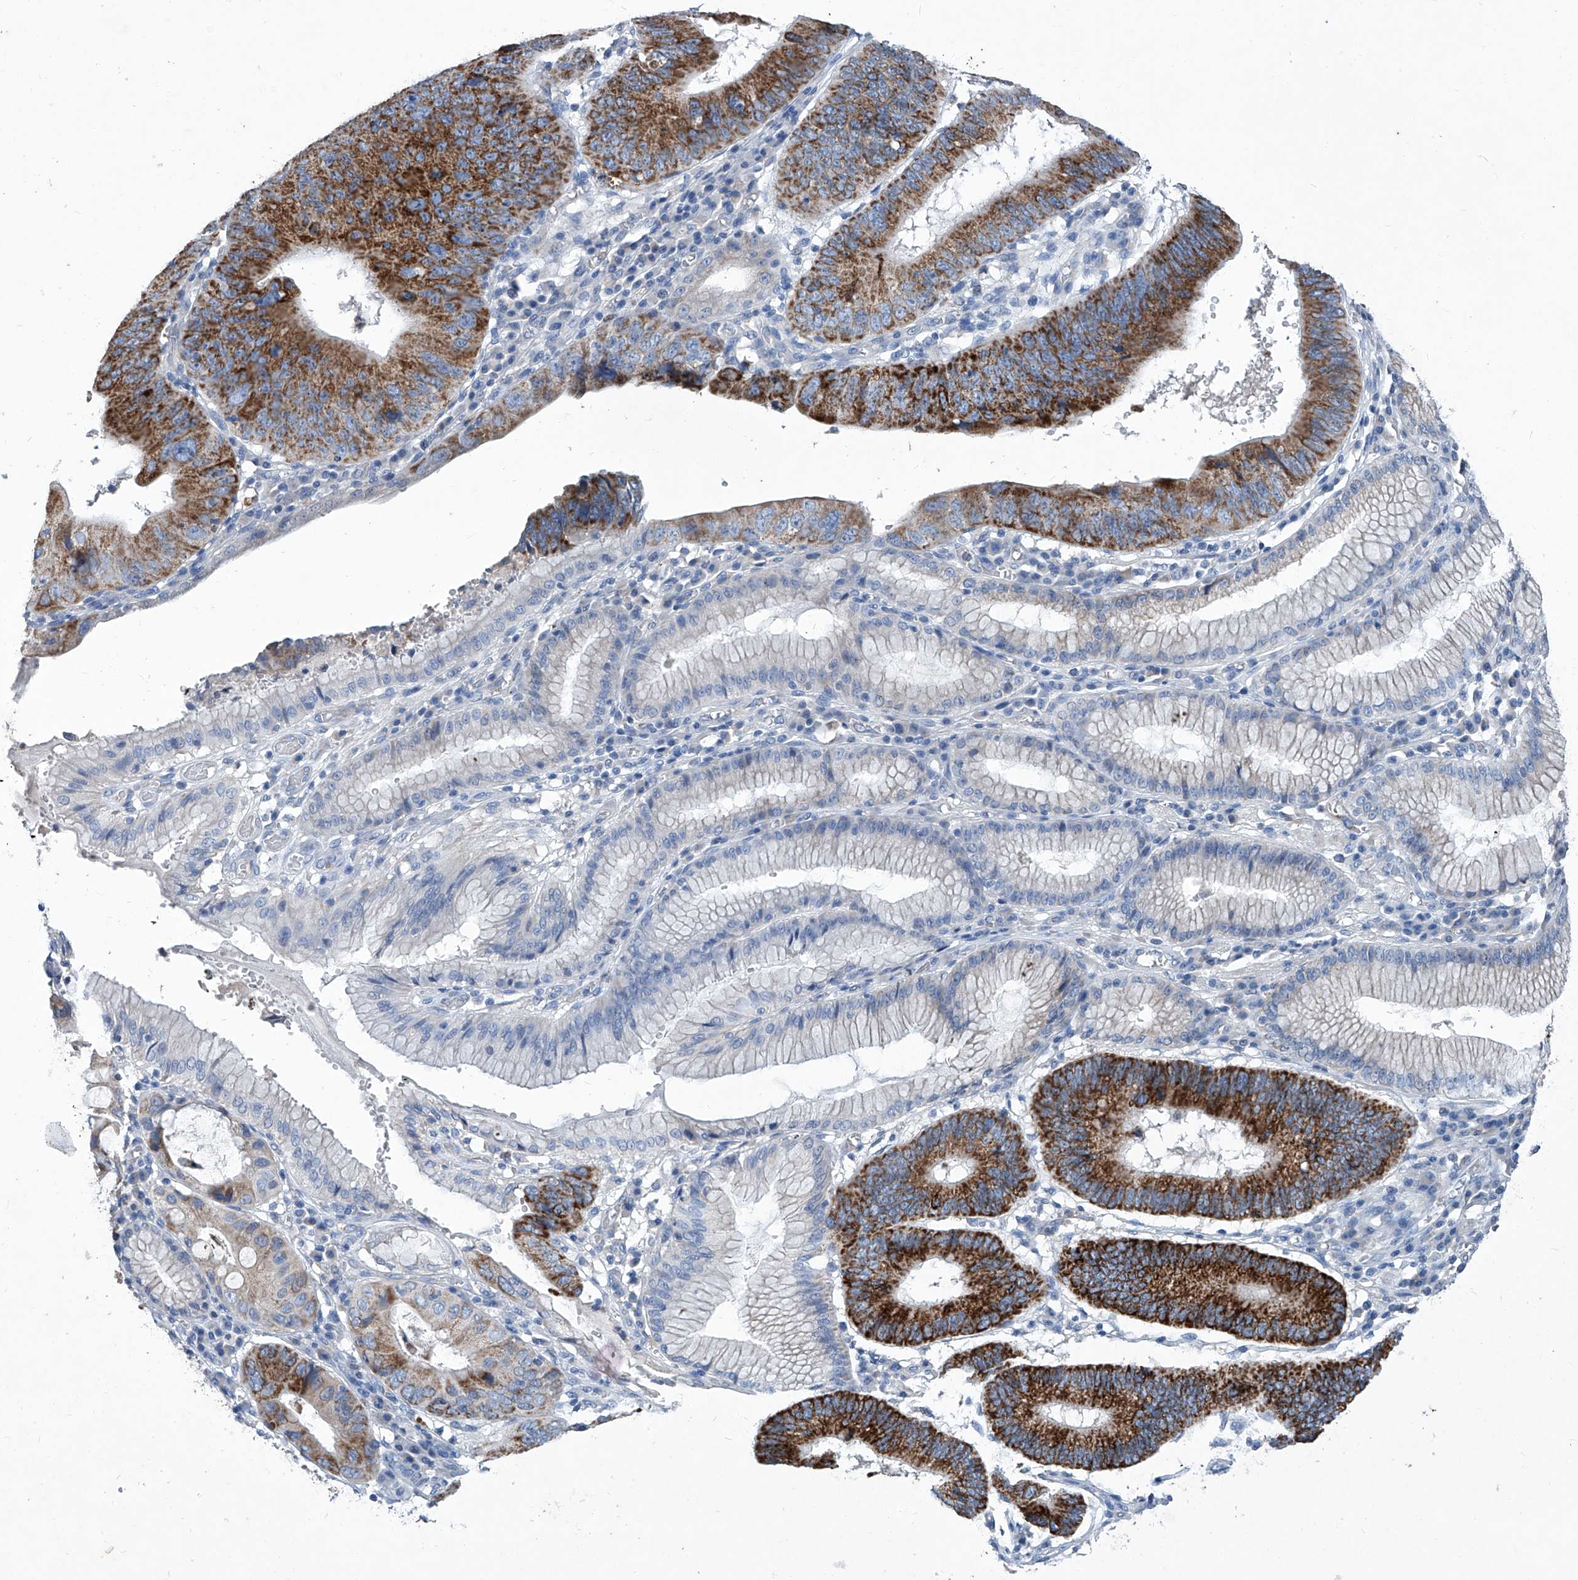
{"staining": {"intensity": "strong", "quantity": "25%-75%", "location": "cytoplasmic/membranous"}, "tissue": "stomach cancer", "cell_type": "Tumor cells", "image_type": "cancer", "snomed": [{"axis": "morphology", "description": "Adenocarcinoma, NOS"}, {"axis": "topography", "description": "Stomach"}], "caption": "Immunohistochemistry photomicrograph of human adenocarcinoma (stomach) stained for a protein (brown), which displays high levels of strong cytoplasmic/membranous expression in approximately 25%-75% of tumor cells.", "gene": "MTARC1", "patient": {"sex": "male", "age": 59}}